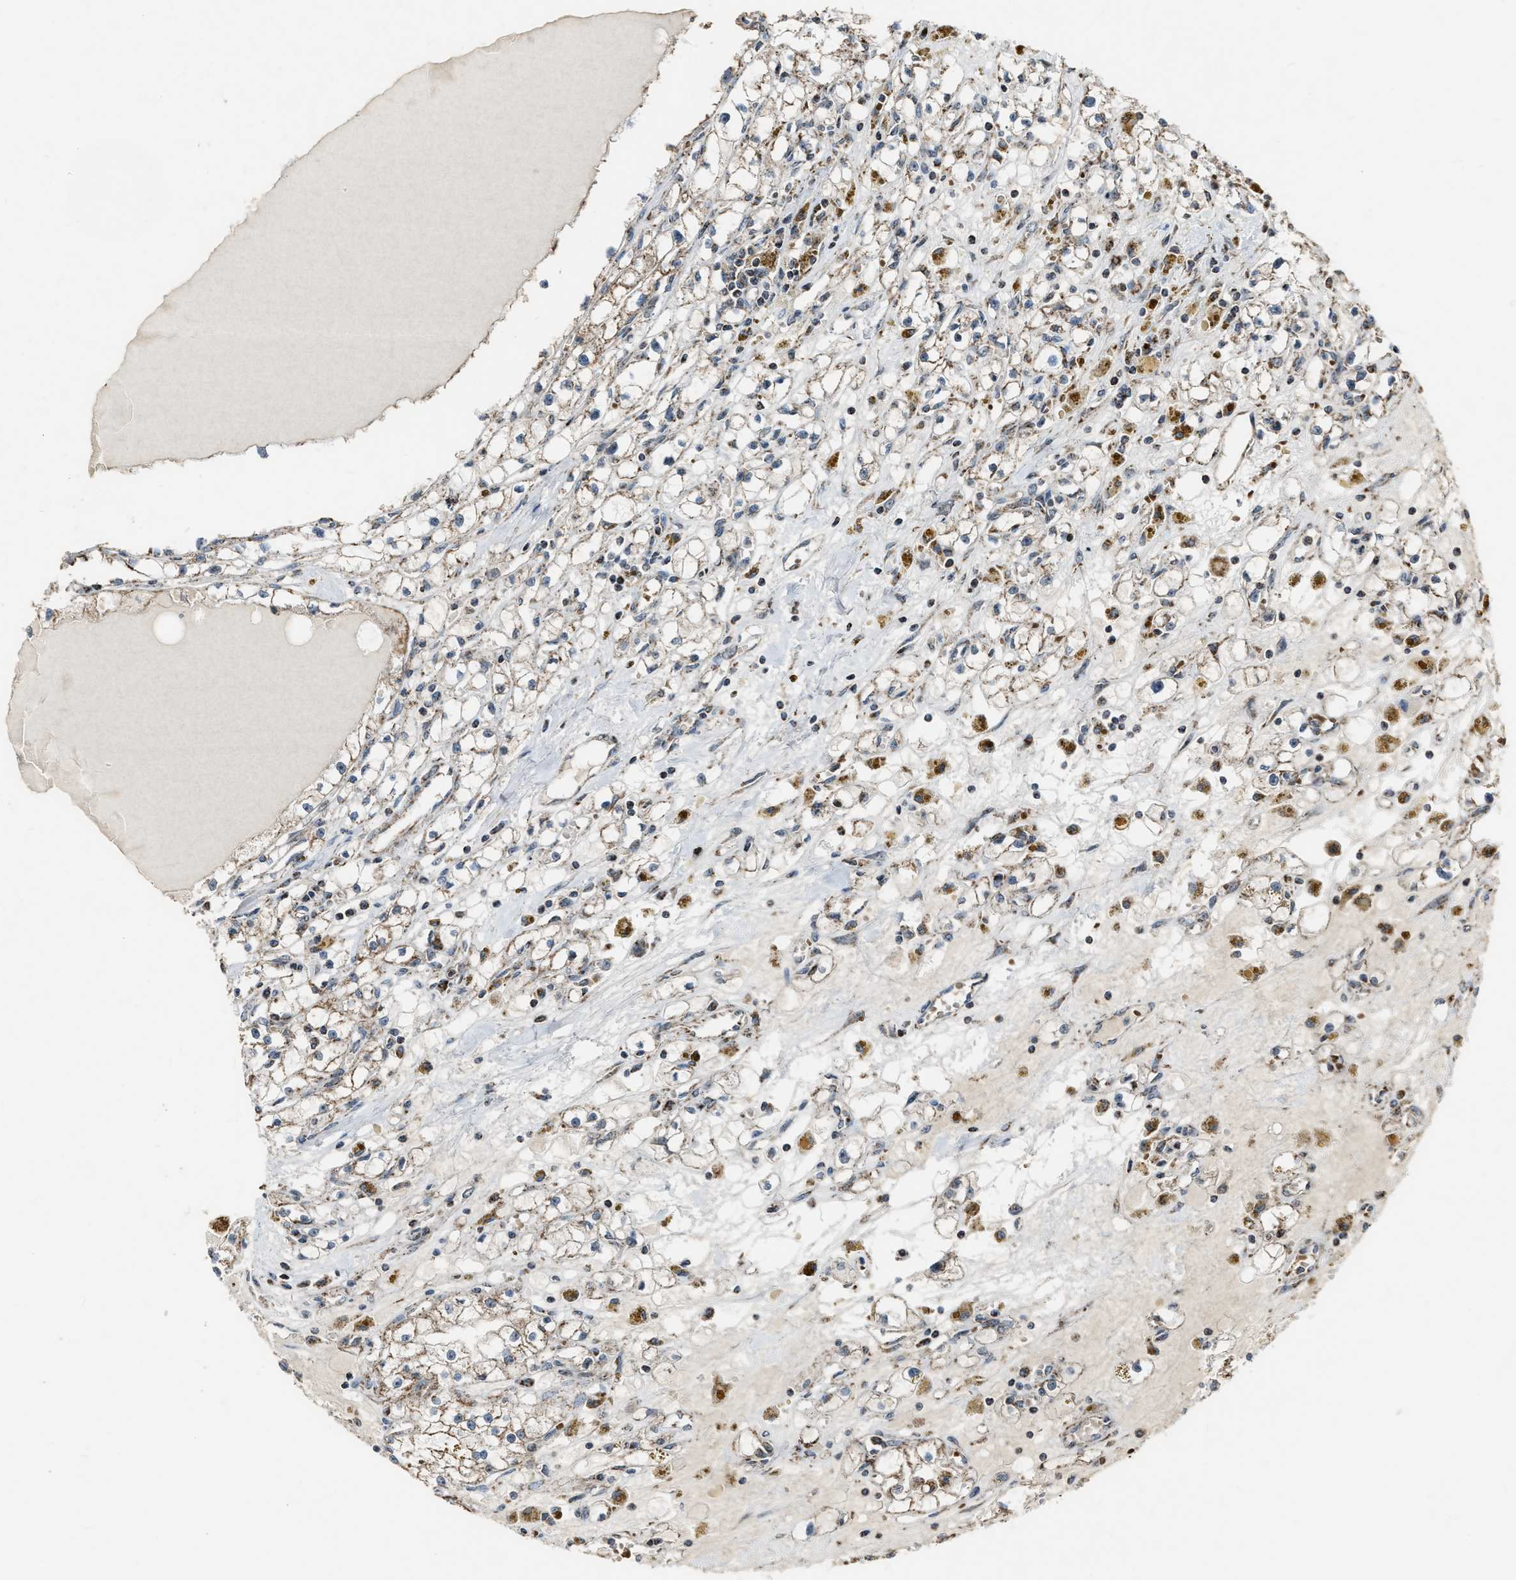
{"staining": {"intensity": "weak", "quantity": ">75%", "location": "cytoplasmic/membranous"}, "tissue": "renal cancer", "cell_type": "Tumor cells", "image_type": "cancer", "snomed": [{"axis": "morphology", "description": "Adenocarcinoma, NOS"}, {"axis": "topography", "description": "Kidney"}], "caption": "Immunohistochemical staining of human renal cancer exhibits low levels of weak cytoplasmic/membranous staining in about >75% of tumor cells.", "gene": "CHN2", "patient": {"sex": "male", "age": 56}}